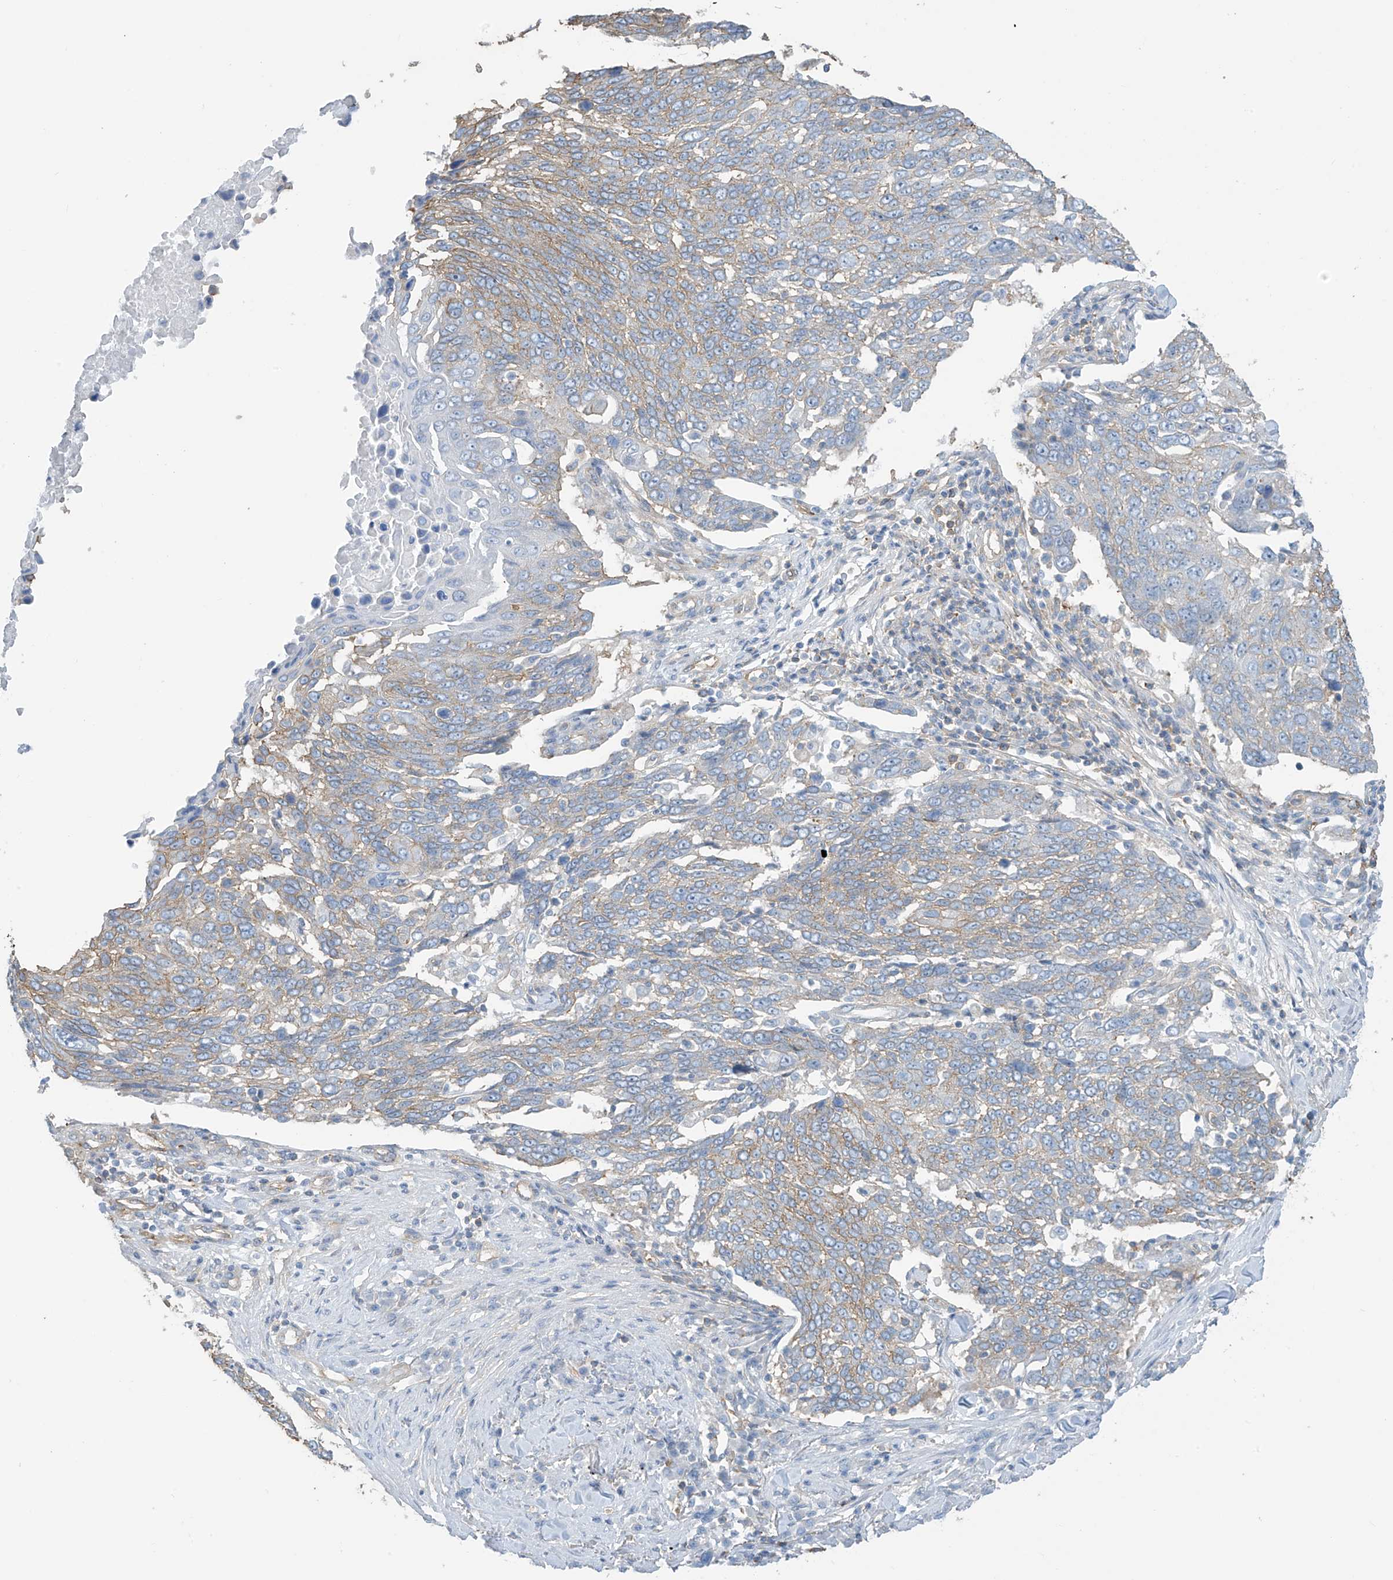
{"staining": {"intensity": "weak", "quantity": "25%-75%", "location": "cytoplasmic/membranous"}, "tissue": "lung cancer", "cell_type": "Tumor cells", "image_type": "cancer", "snomed": [{"axis": "morphology", "description": "Squamous cell carcinoma, NOS"}, {"axis": "topography", "description": "Lung"}], "caption": "Protein staining exhibits weak cytoplasmic/membranous positivity in approximately 25%-75% of tumor cells in squamous cell carcinoma (lung). (IHC, brightfield microscopy, high magnification).", "gene": "ZNF846", "patient": {"sex": "male", "age": 66}}